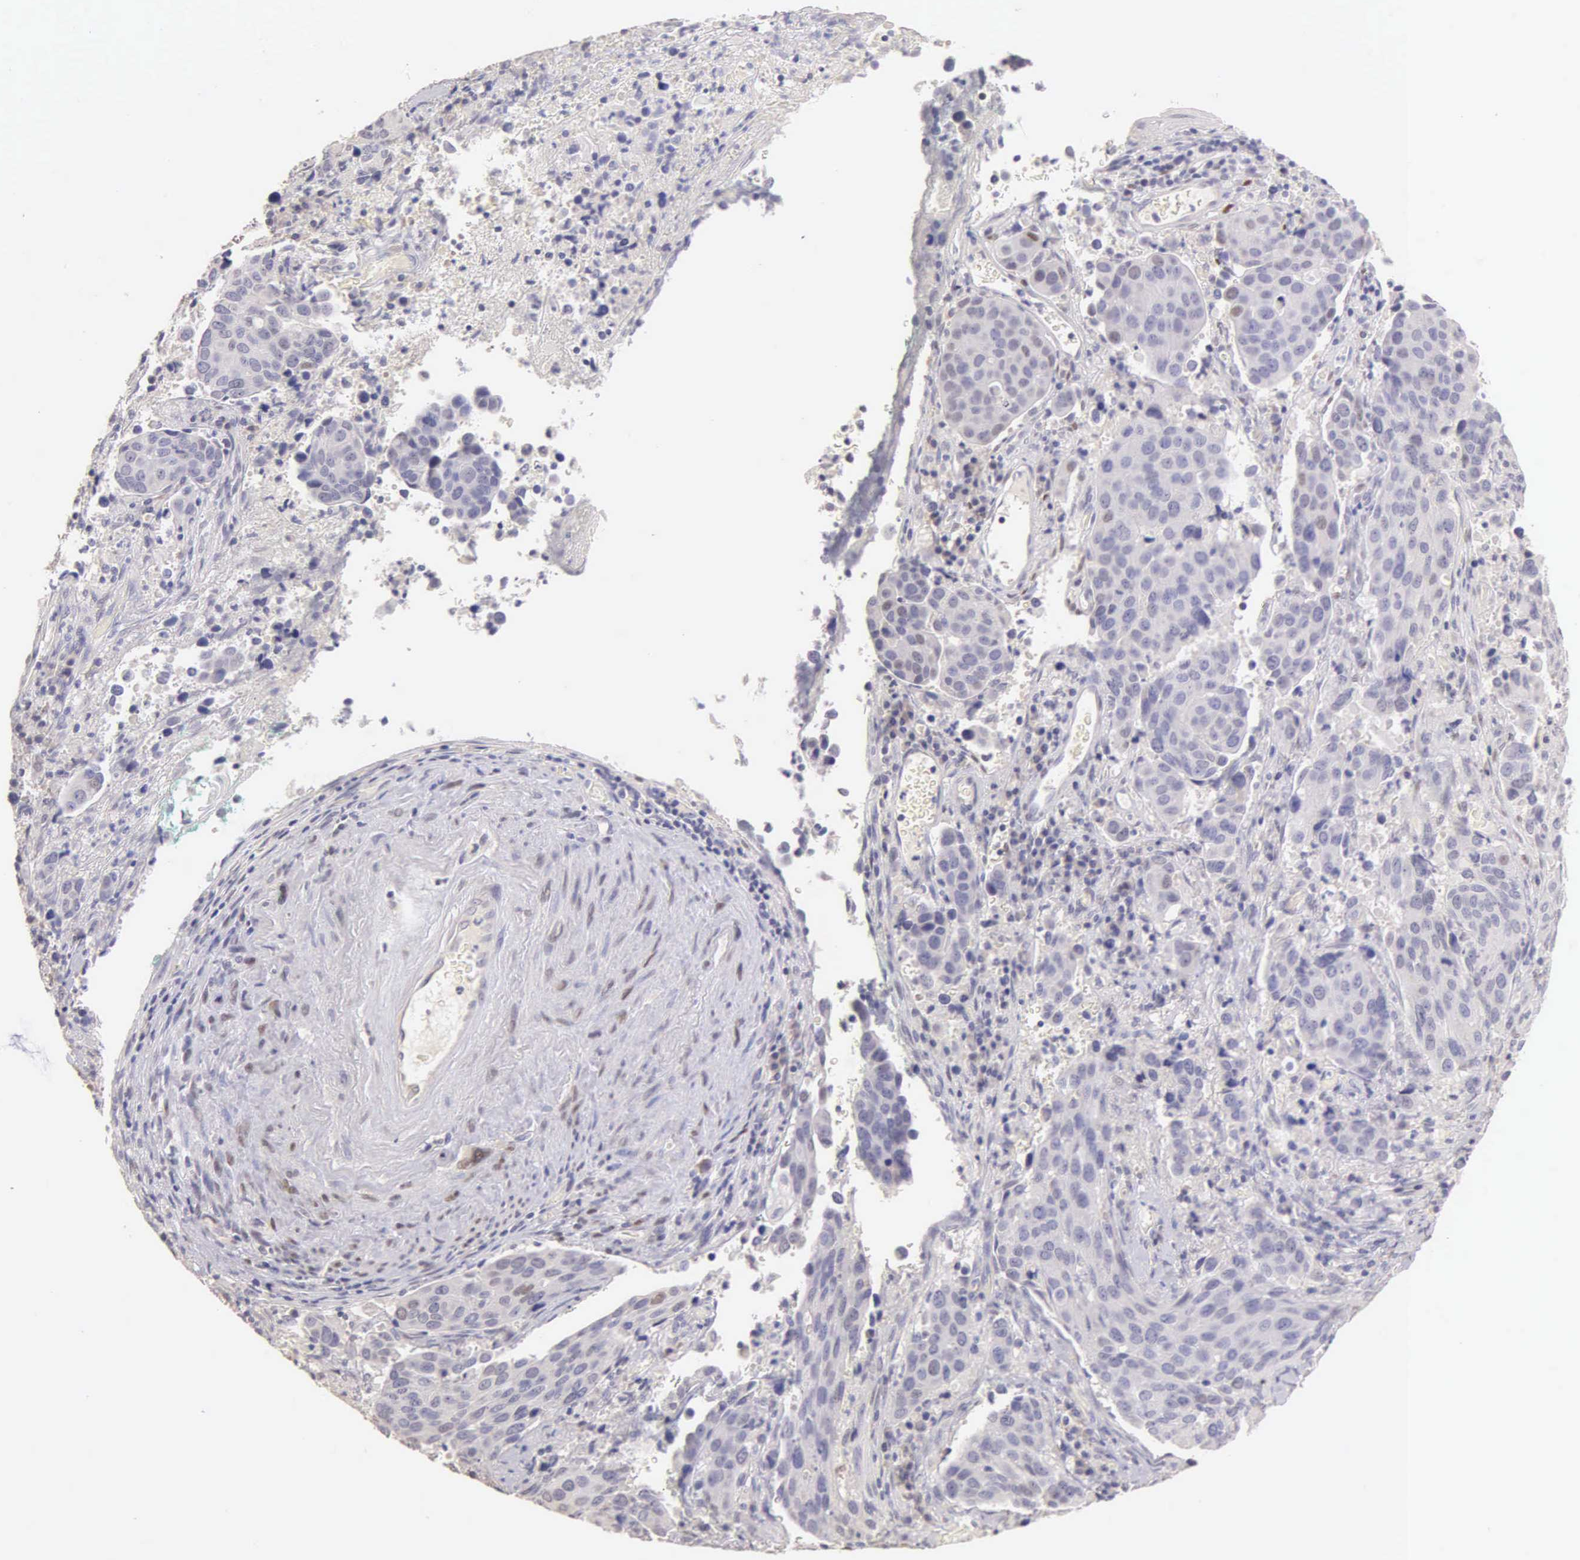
{"staining": {"intensity": "weak", "quantity": "<25%", "location": "nuclear"}, "tissue": "cervical cancer", "cell_type": "Tumor cells", "image_type": "cancer", "snomed": [{"axis": "morphology", "description": "Squamous cell carcinoma, NOS"}, {"axis": "topography", "description": "Cervix"}], "caption": "IHC image of human cervical cancer stained for a protein (brown), which exhibits no expression in tumor cells. (Stains: DAB IHC with hematoxylin counter stain, Microscopy: brightfield microscopy at high magnification).", "gene": "ESR1", "patient": {"sex": "female", "age": 54}}